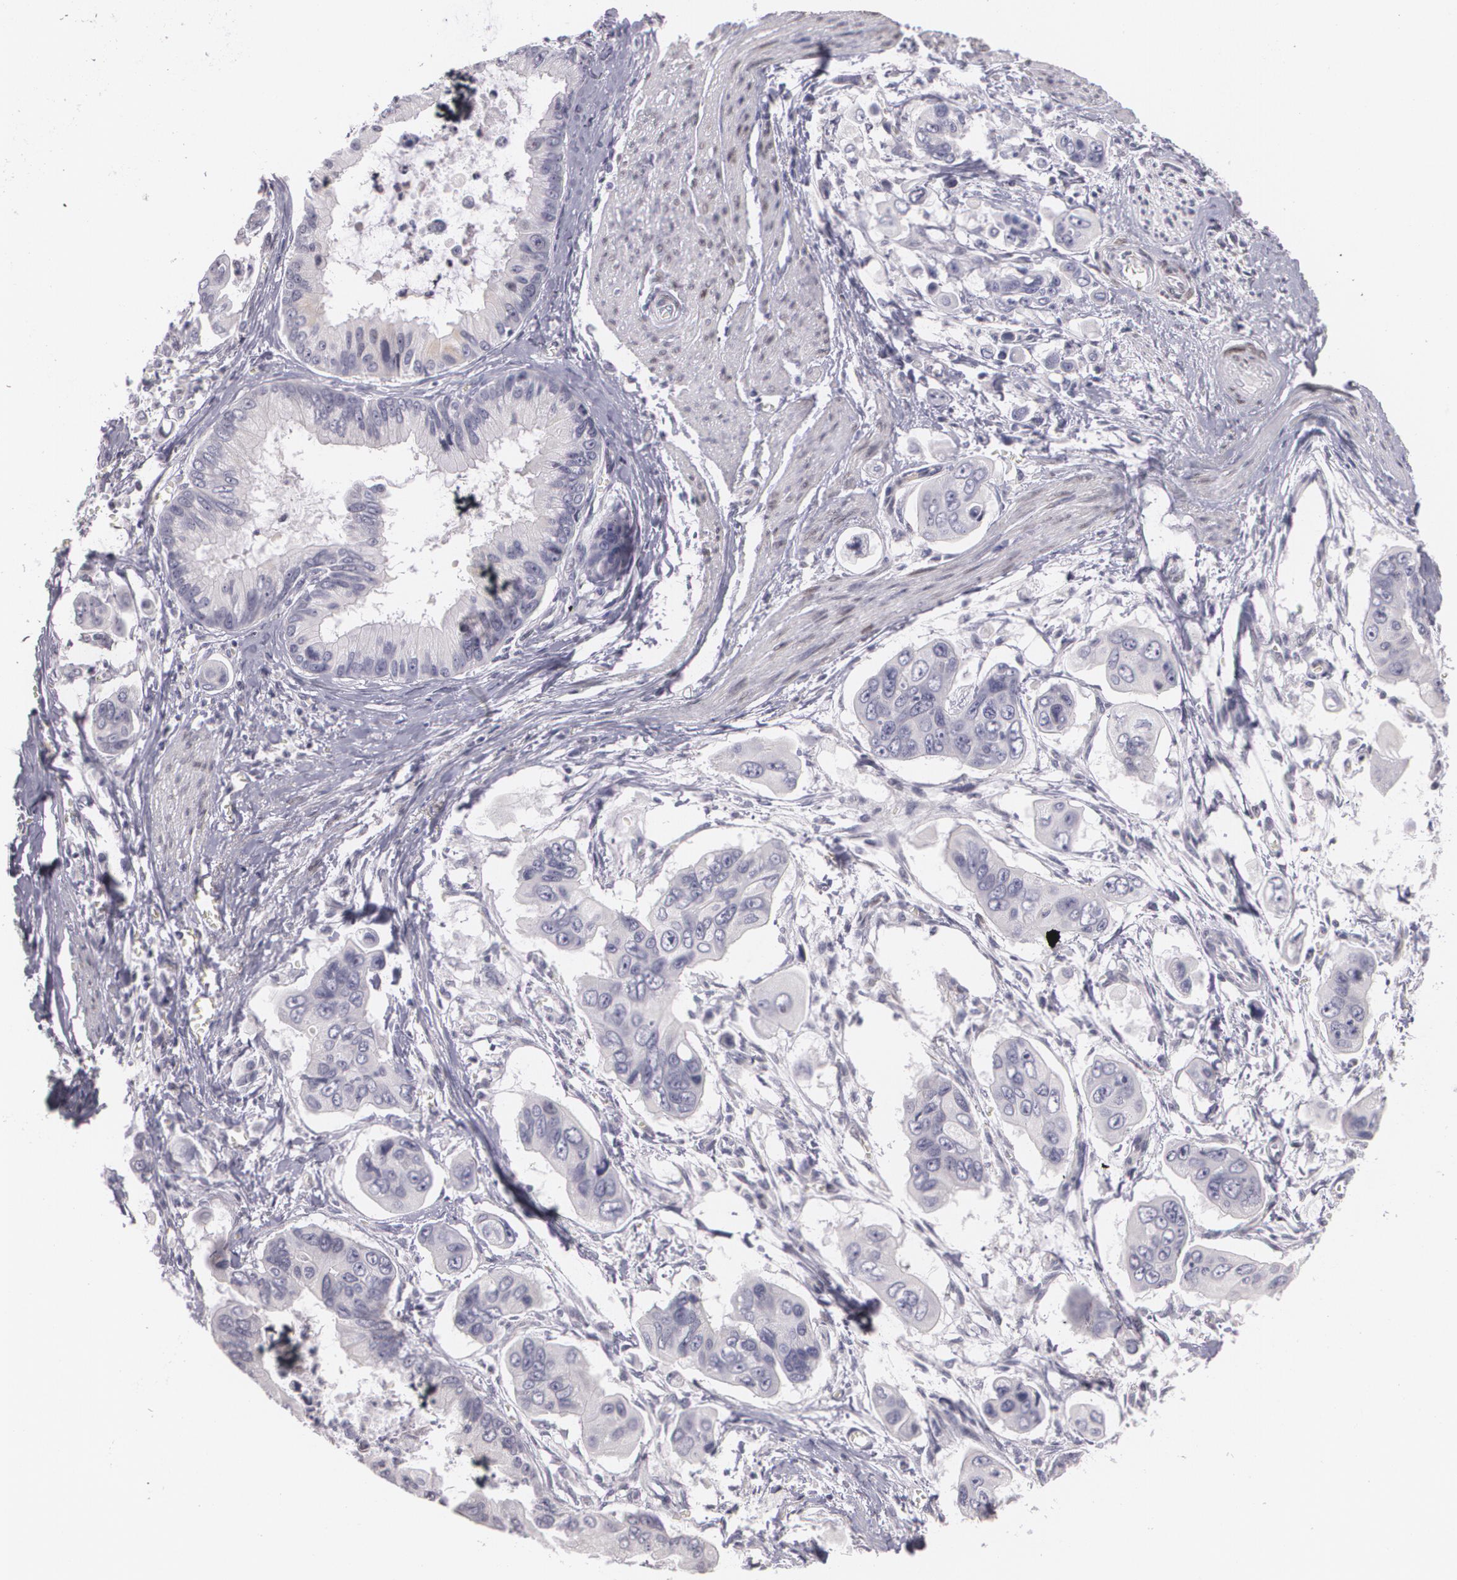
{"staining": {"intensity": "negative", "quantity": "none", "location": "none"}, "tissue": "stomach cancer", "cell_type": "Tumor cells", "image_type": "cancer", "snomed": [{"axis": "morphology", "description": "Adenocarcinoma, NOS"}, {"axis": "topography", "description": "Stomach, upper"}], "caption": "Immunohistochemistry of human stomach cancer displays no positivity in tumor cells. Brightfield microscopy of IHC stained with DAB (3,3'-diaminobenzidine) (brown) and hematoxylin (blue), captured at high magnification.", "gene": "ZBTB16", "patient": {"sex": "male", "age": 80}}